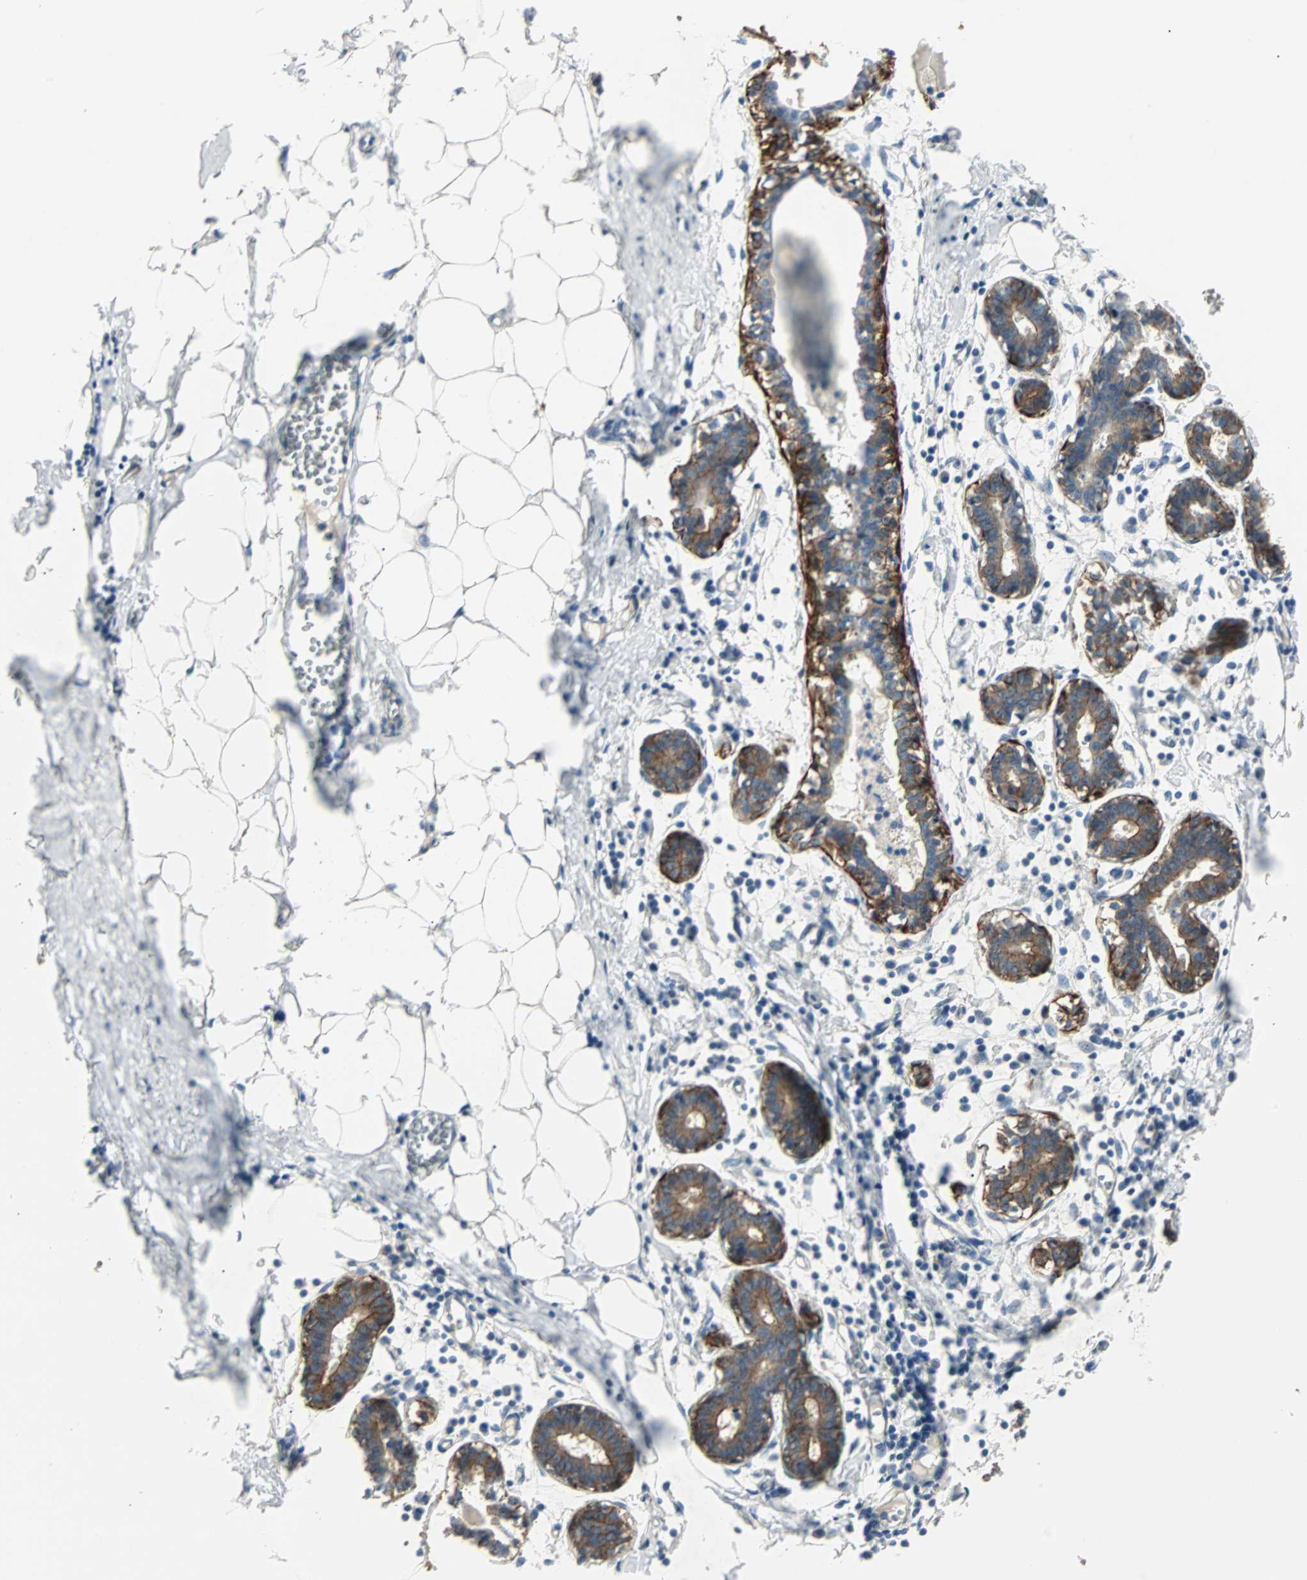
{"staining": {"intensity": "negative", "quantity": "none", "location": "none"}, "tissue": "breast", "cell_type": "Adipocytes", "image_type": "normal", "snomed": [{"axis": "morphology", "description": "Normal tissue, NOS"}, {"axis": "topography", "description": "Breast"}], "caption": "Immunohistochemistry (IHC) photomicrograph of unremarkable breast: breast stained with DAB exhibits no significant protein positivity in adipocytes.", "gene": "CMC2", "patient": {"sex": "female", "age": 27}}